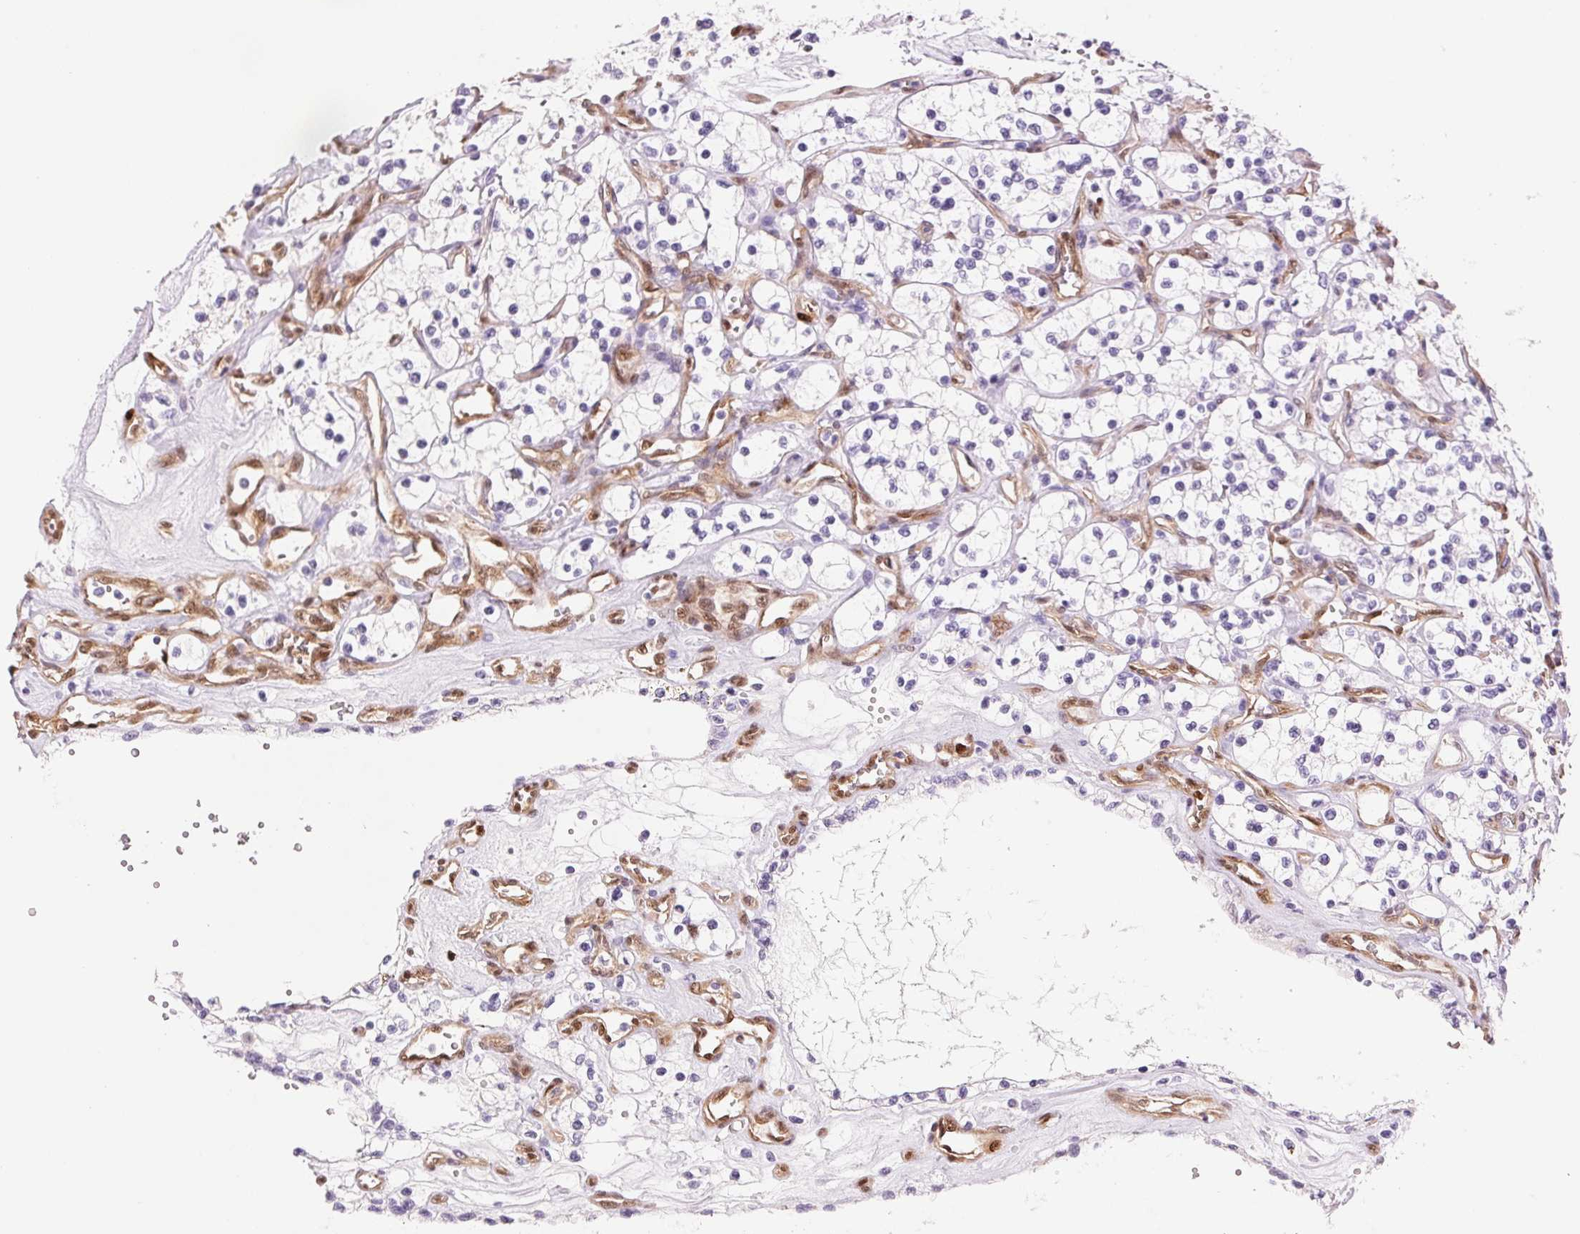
{"staining": {"intensity": "negative", "quantity": "none", "location": "none"}, "tissue": "renal cancer", "cell_type": "Tumor cells", "image_type": "cancer", "snomed": [{"axis": "morphology", "description": "Adenocarcinoma, NOS"}, {"axis": "topography", "description": "Kidney"}], "caption": "Tumor cells show no significant staining in renal cancer.", "gene": "SMTN", "patient": {"sex": "female", "age": 69}}